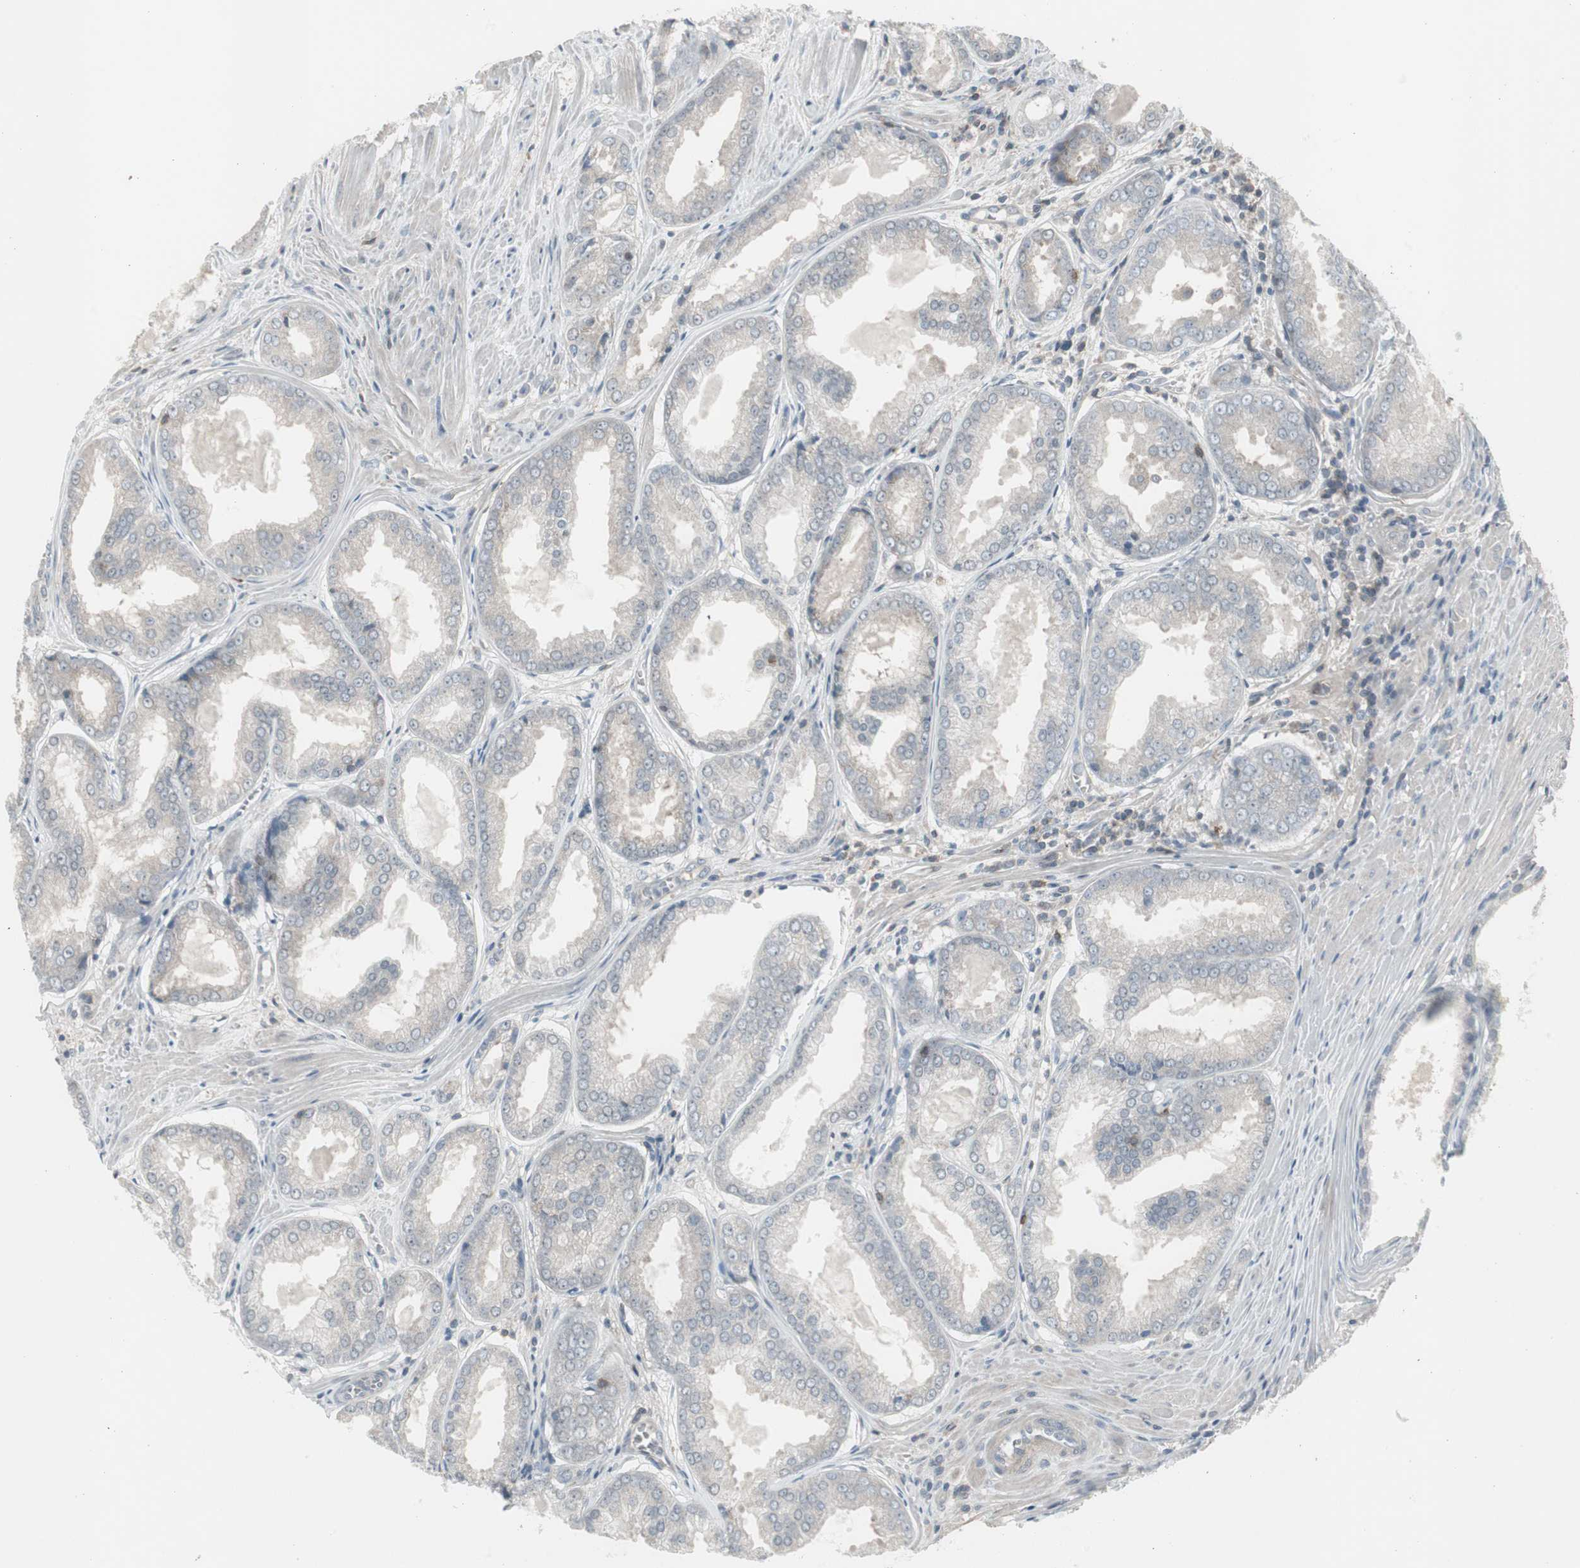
{"staining": {"intensity": "negative", "quantity": "none", "location": "none"}, "tissue": "prostate cancer", "cell_type": "Tumor cells", "image_type": "cancer", "snomed": [{"axis": "morphology", "description": "Adenocarcinoma, Low grade"}, {"axis": "topography", "description": "Prostate"}], "caption": "Immunohistochemical staining of human adenocarcinoma (low-grade) (prostate) exhibits no significant positivity in tumor cells.", "gene": "ZSCAN32", "patient": {"sex": "male", "age": 64}}